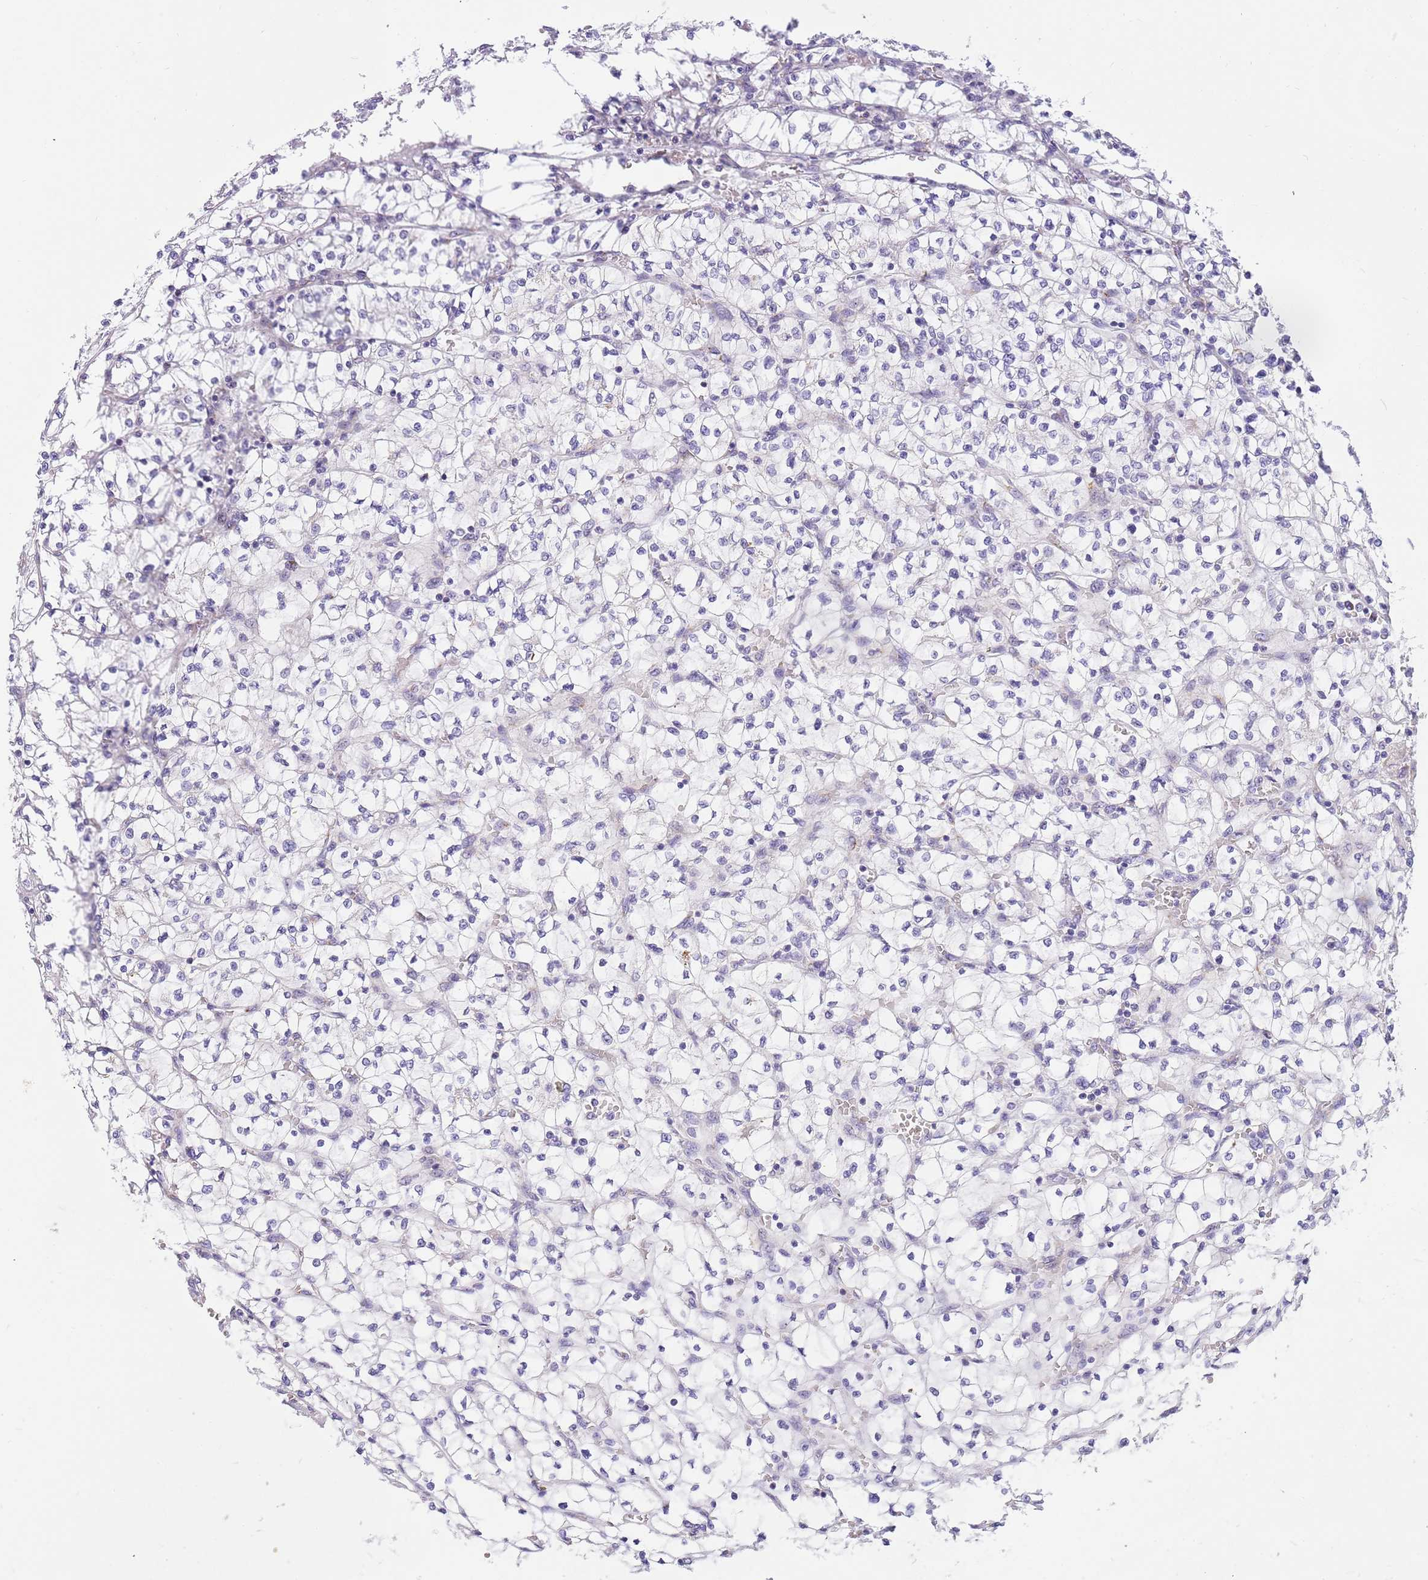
{"staining": {"intensity": "negative", "quantity": "none", "location": "none"}, "tissue": "renal cancer", "cell_type": "Tumor cells", "image_type": "cancer", "snomed": [{"axis": "morphology", "description": "Adenocarcinoma, NOS"}, {"axis": "topography", "description": "Kidney"}], "caption": "This is a micrograph of immunohistochemistry staining of adenocarcinoma (renal), which shows no positivity in tumor cells. (DAB (3,3'-diaminobenzidine) immunohistochemistry (IHC) visualized using brightfield microscopy, high magnification).", "gene": "DNAJA3", "patient": {"sex": "female", "age": 64}}